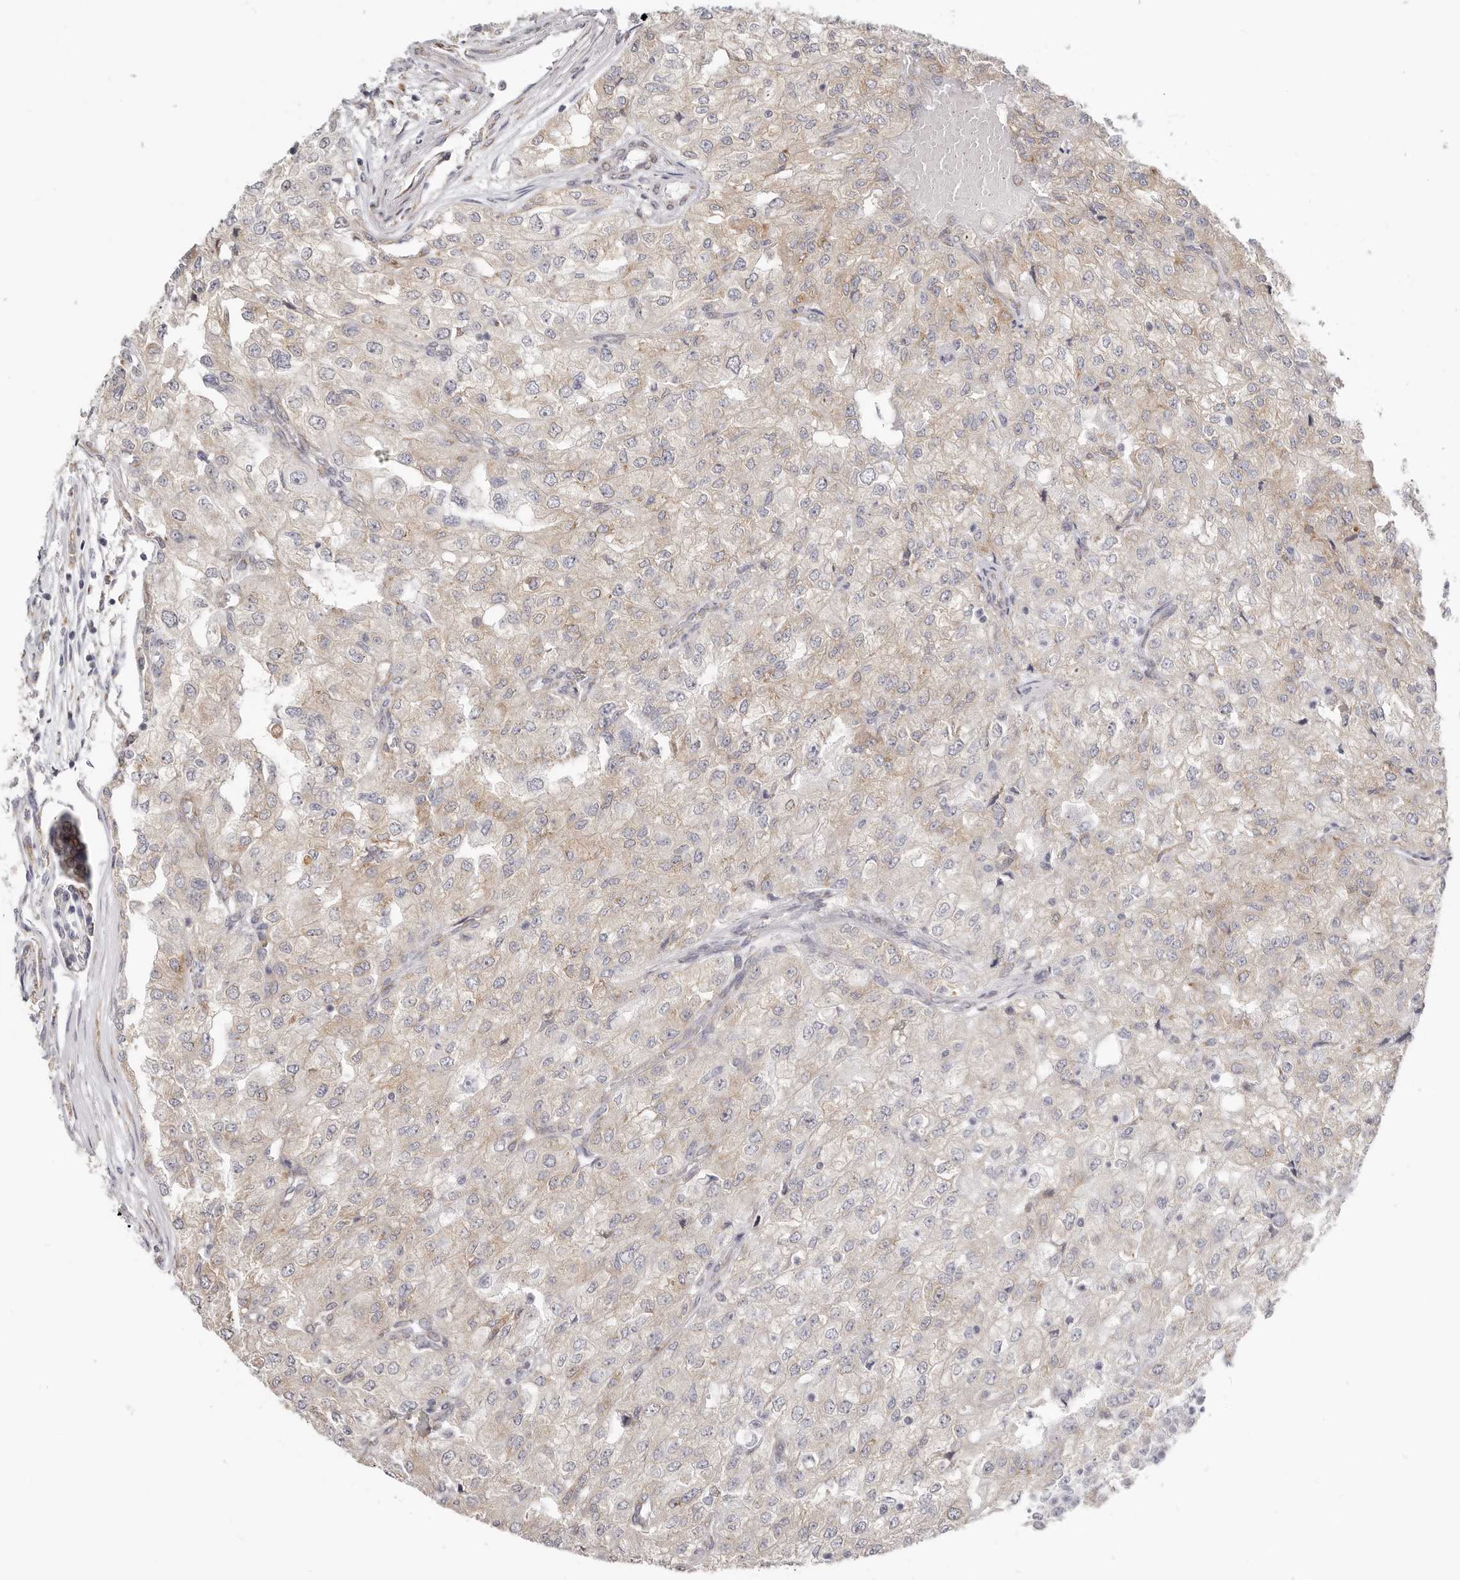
{"staining": {"intensity": "weak", "quantity": "<25%", "location": "cytoplasmic/membranous"}, "tissue": "renal cancer", "cell_type": "Tumor cells", "image_type": "cancer", "snomed": [{"axis": "morphology", "description": "Adenocarcinoma, NOS"}, {"axis": "topography", "description": "Kidney"}], "caption": "Immunohistochemical staining of human renal adenocarcinoma shows no significant expression in tumor cells.", "gene": "IL32", "patient": {"sex": "female", "age": 54}}